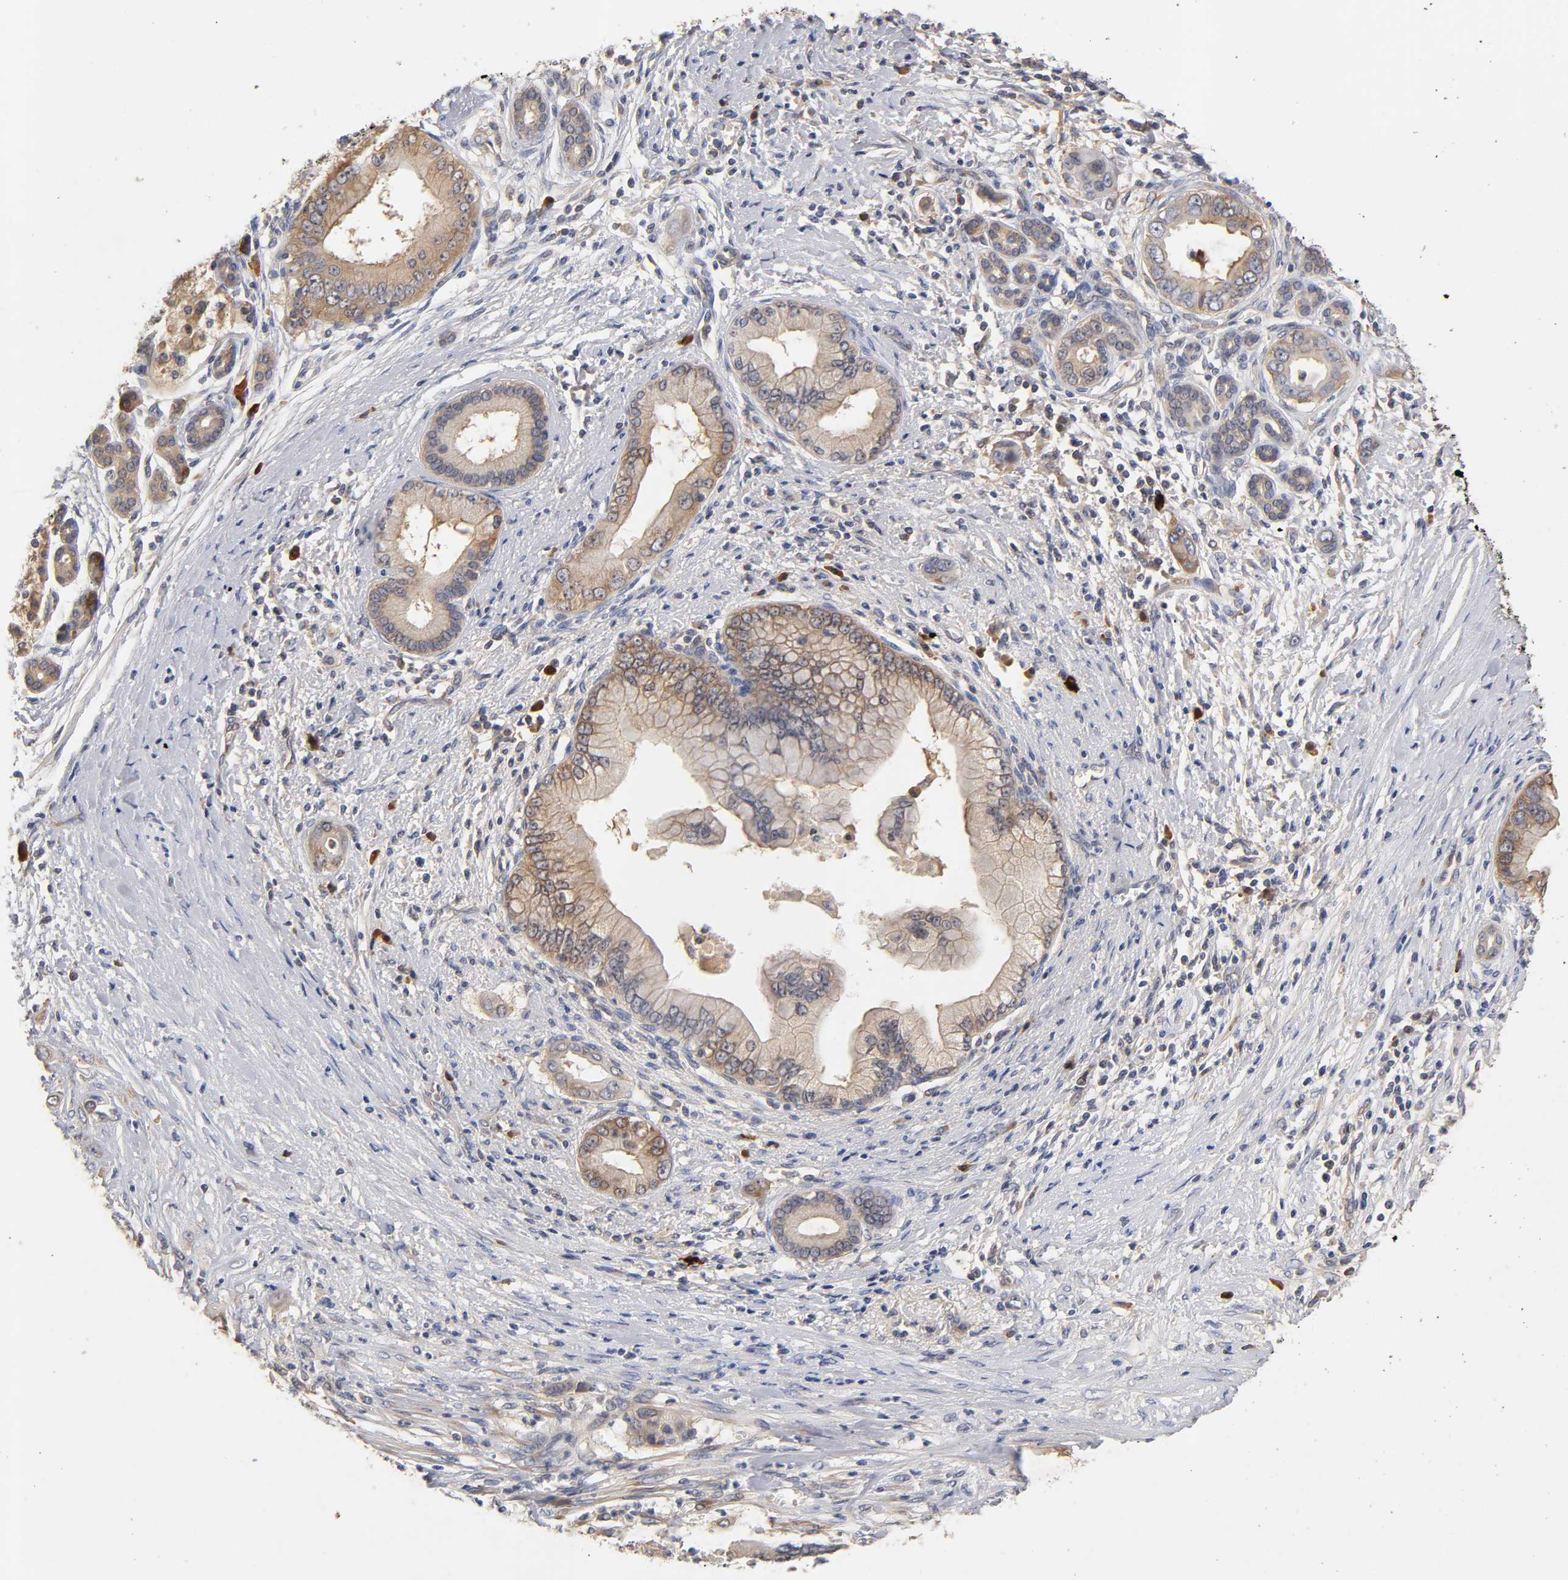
{"staining": {"intensity": "moderate", "quantity": ">75%", "location": "cytoplasmic/membranous"}, "tissue": "pancreatic cancer", "cell_type": "Tumor cells", "image_type": "cancer", "snomed": [{"axis": "morphology", "description": "Adenocarcinoma, NOS"}, {"axis": "topography", "description": "Pancreas"}], "caption": "Pancreatic cancer (adenocarcinoma) stained with immunohistochemistry (IHC) displays moderate cytoplasmic/membranous positivity in about >75% of tumor cells.", "gene": "RPS29", "patient": {"sex": "male", "age": 59}}